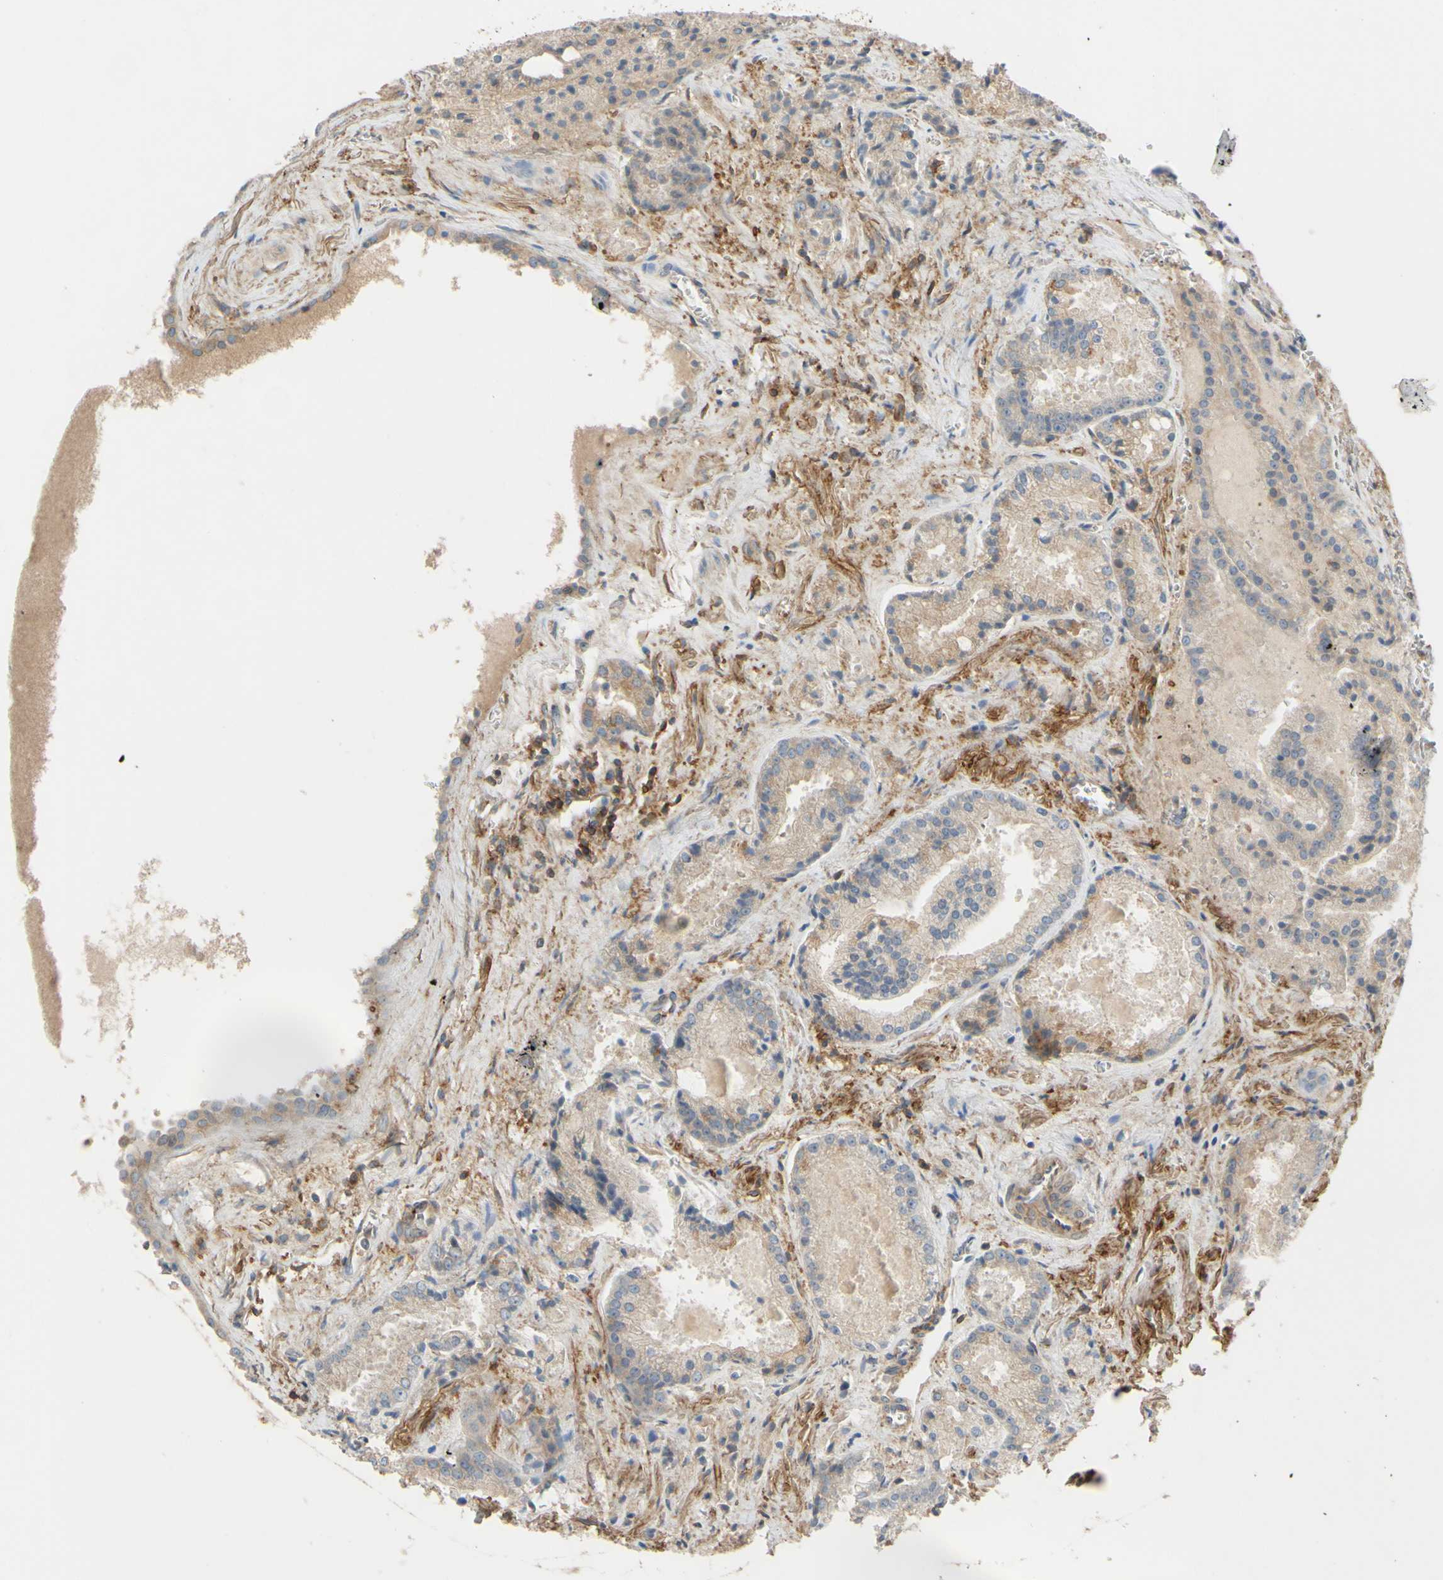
{"staining": {"intensity": "weak", "quantity": ">75%", "location": "cytoplasmic/membranous"}, "tissue": "prostate cancer", "cell_type": "Tumor cells", "image_type": "cancer", "snomed": [{"axis": "morphology", "description": "Adenocarcinoma, Low grade"}, {"axis": "topography", "description": "Prostate"}], "caption": "Immunohistochemical staining of human prostate cancer shows low levels of weak cytoplasmic/membranous staining in approximately >75% of tumor cells.", "gene": "POR", "patient": {"sex": "male", "age": 64}}